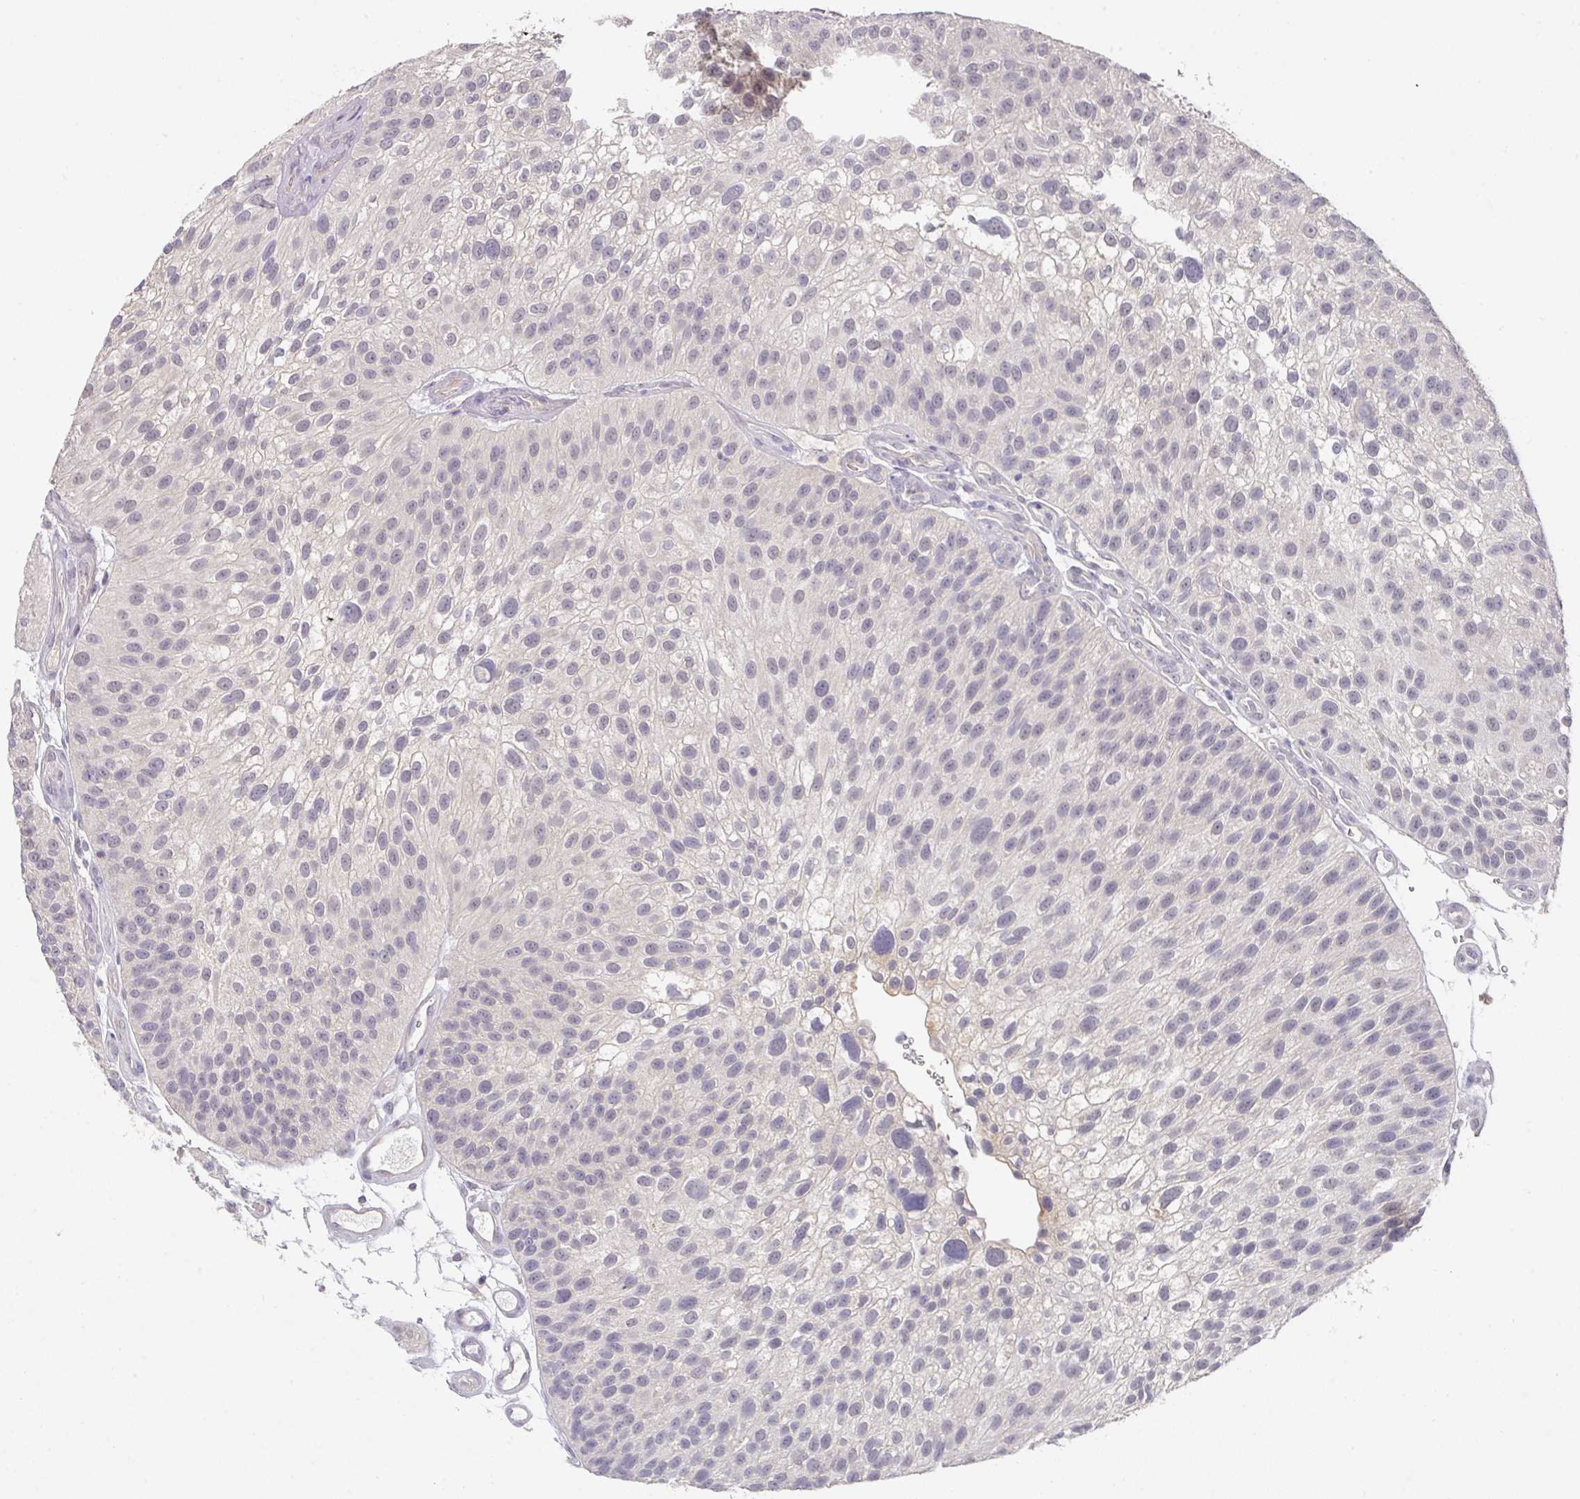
{"staining": {"intensity": "negative", "quantity": "none", "location": "none"}, "tissue": "urothelial cancer", "cell_type": "Tumor cells", "image_type": "cancer", "snomed": [{"axis": "morphology", "description": "Urothelial carcinoma, NOS"}, {"axis": "topography", "description": "Urinary bladder"}], "caption": "Protein analysis of urothelial cancer shows no significant staining in tumor cells.", "gene": "FOXN4", "patient": {"sex": "male", "age": 87}}